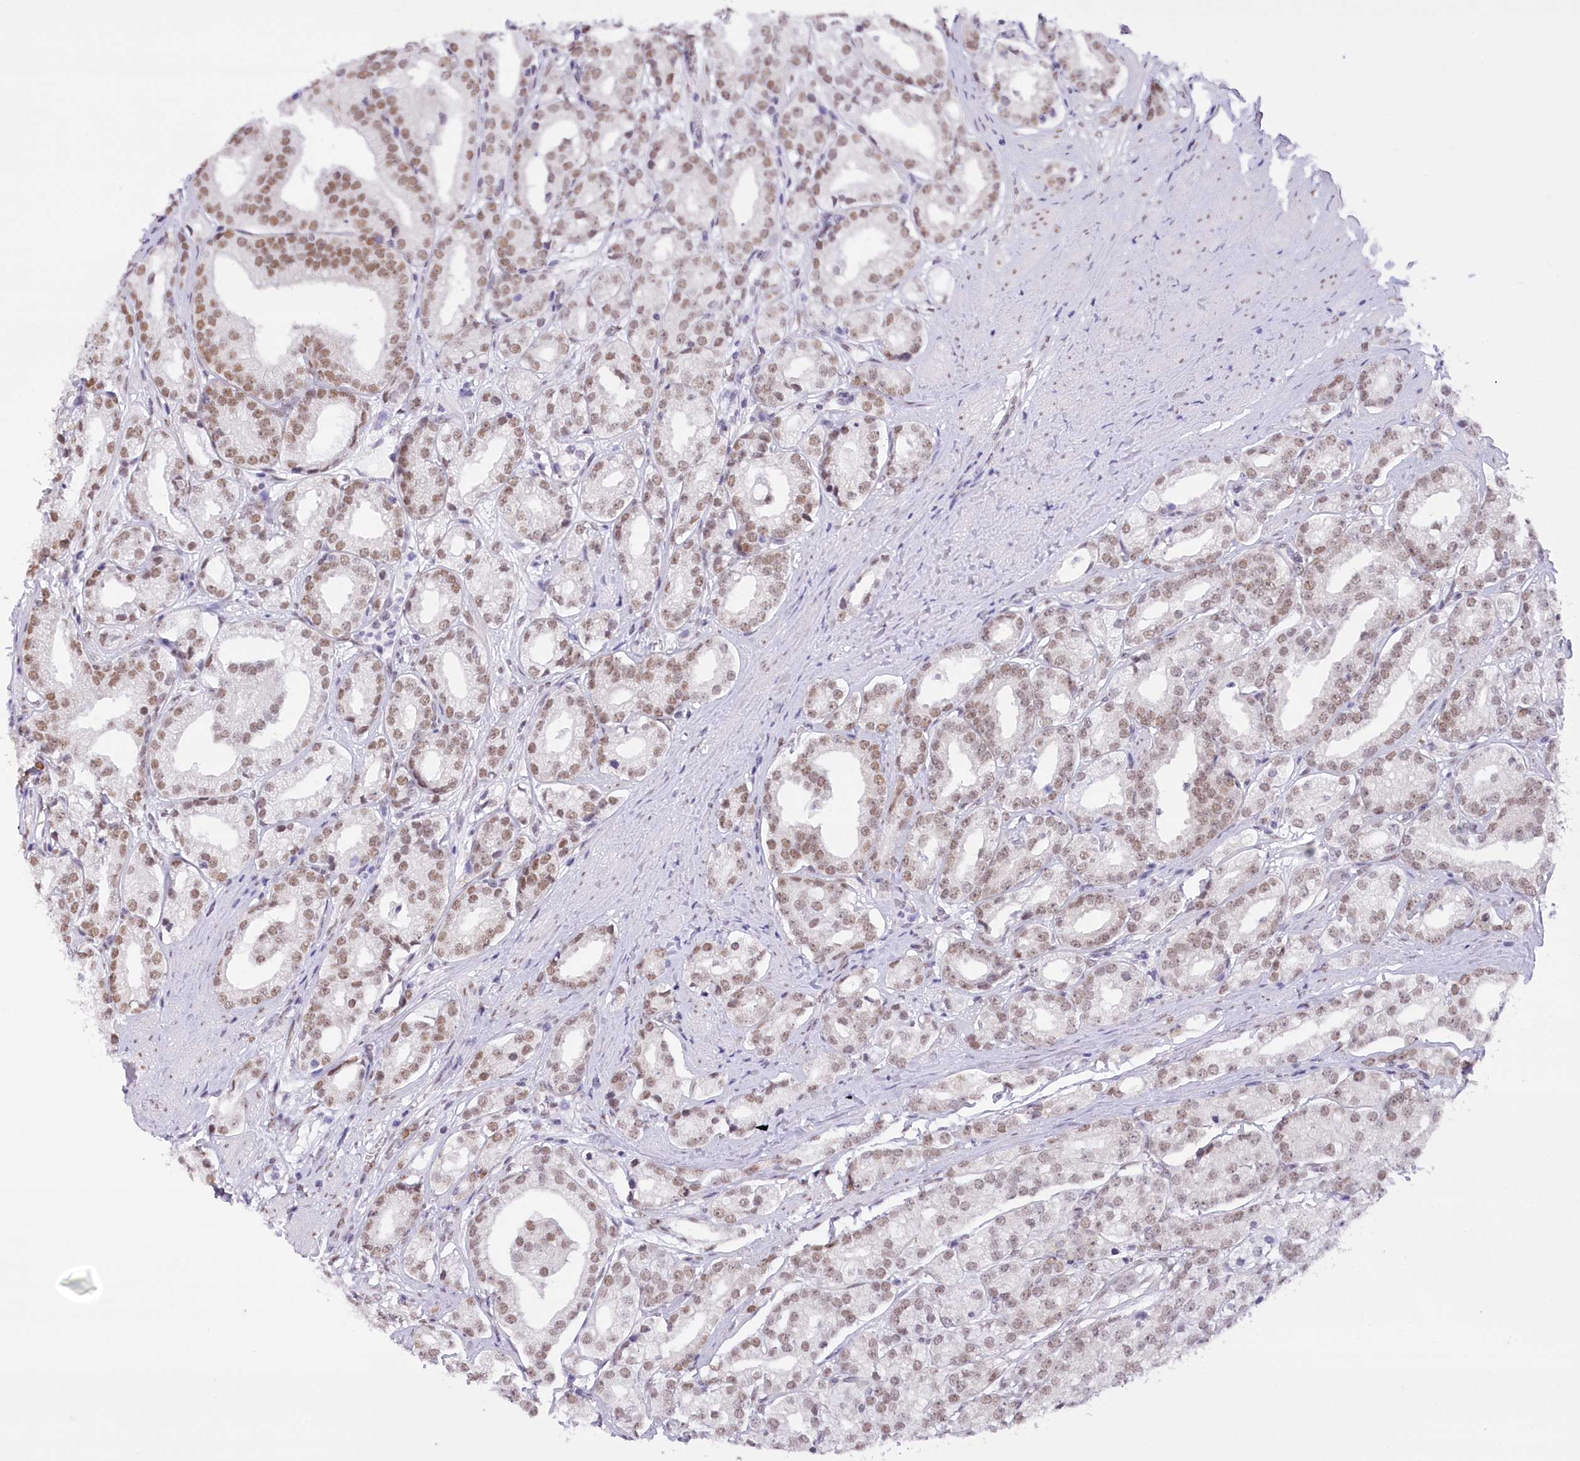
{"staining": {"intensity": "moderate", "quantity": "25%-75%", "location": "nuclear"}, "tissue": "prostate cancer", "cell_type": "Tumor cells", "image_type": "cancer", "snomed": [{"axis": "morphology", "description": "Adenocarcinoma, High grade"}, {"axis": "topography", "description": "Prostate"}], "caption": "Immunohistochemical staining of human high-grade adenocarcinoma (prostate) displays medium levels of moderate nuclear staining in about 25%-75% of tumor cells.", "gene": "HNRNPA0", "patient": {"sex": "male", "age": 69}}